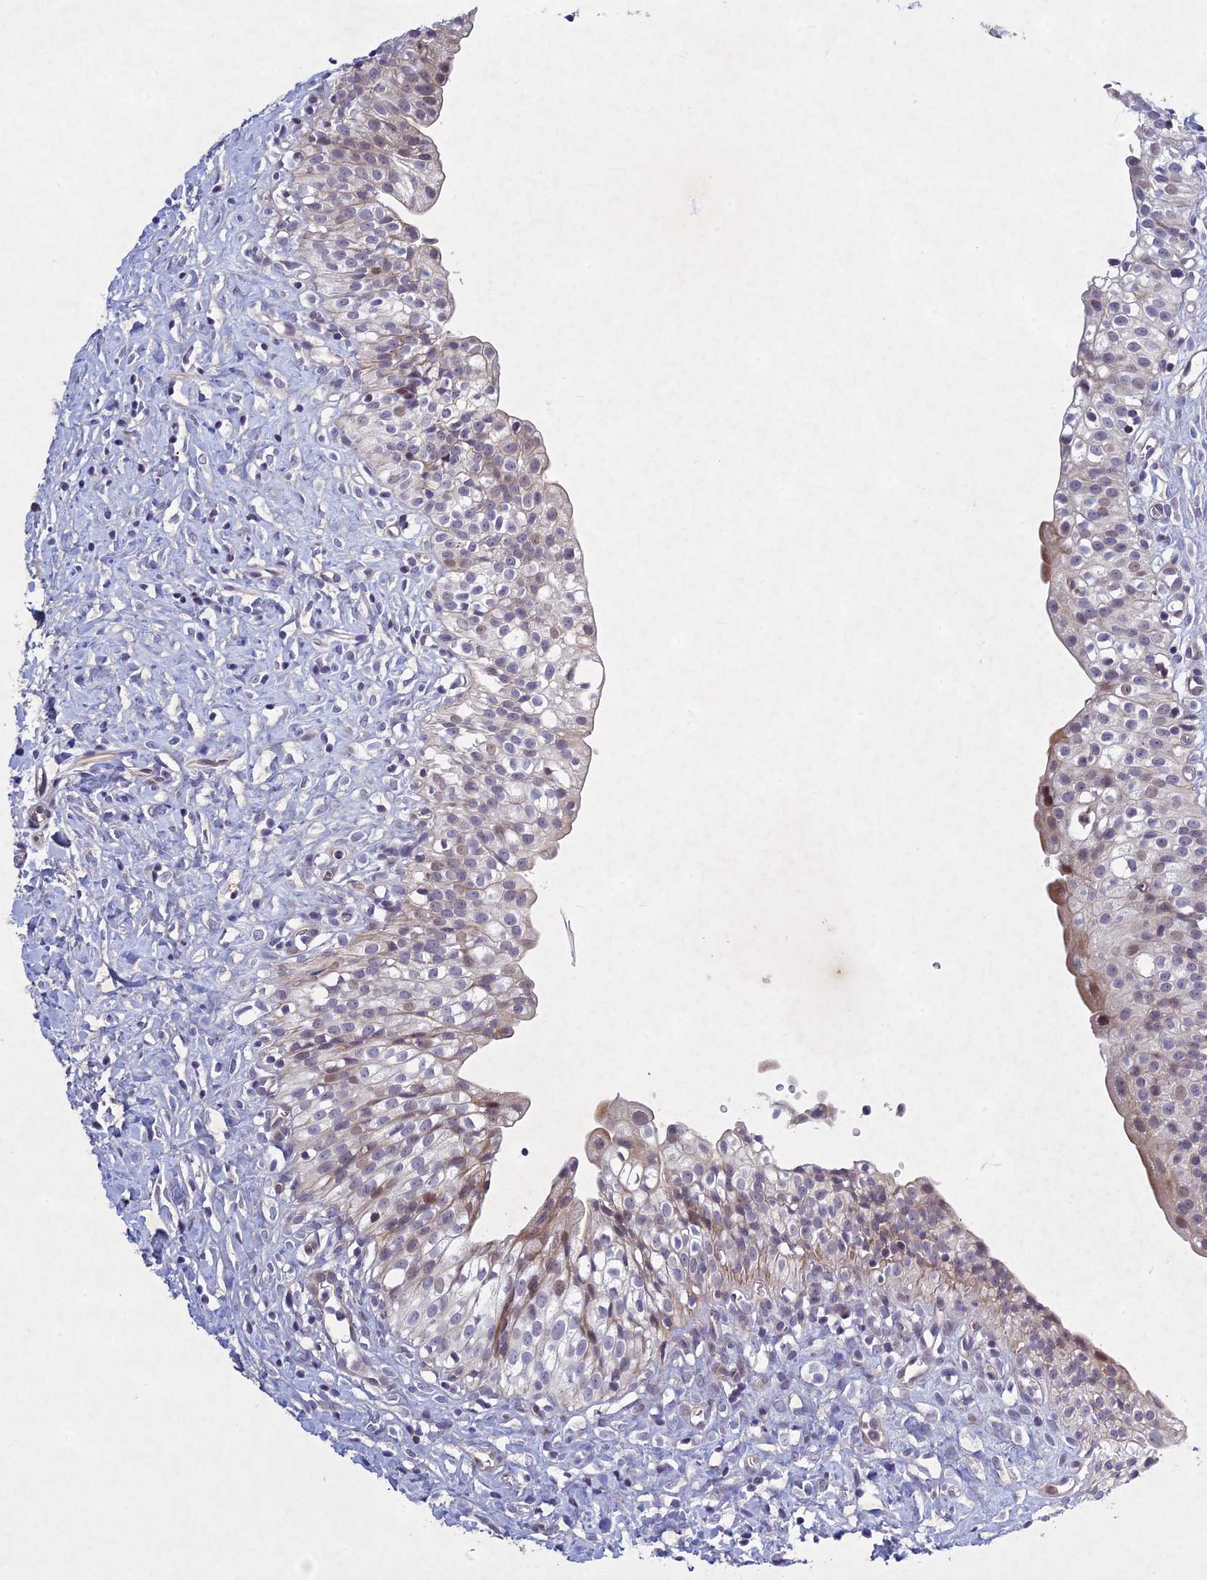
{"staining": {"intensity": "weak", "quantity": "25%-75%", "location": "cytoplasmic/membranous"}, "tissue": "urinary bladder", "cell_type": "Urothelial cells", "image_type": "normal", "snomed": [{"axis": "morphology", "description": "Normal tissue, NOS"}, {"axis": "topography", "description": "Urinary bladder"}], "caption": "Protein analysis of benign urinary bladder reveals weak cytoplasmic/membranous staining in about 25%-75% of urothelial cells. The protein of interest is stained brown, and the nuclei are stained in blue (DAB IHC with brightfield microscopy, high magnification).", "gene": "PTHLH", "patient": {"sex": "male", "age": 51}}